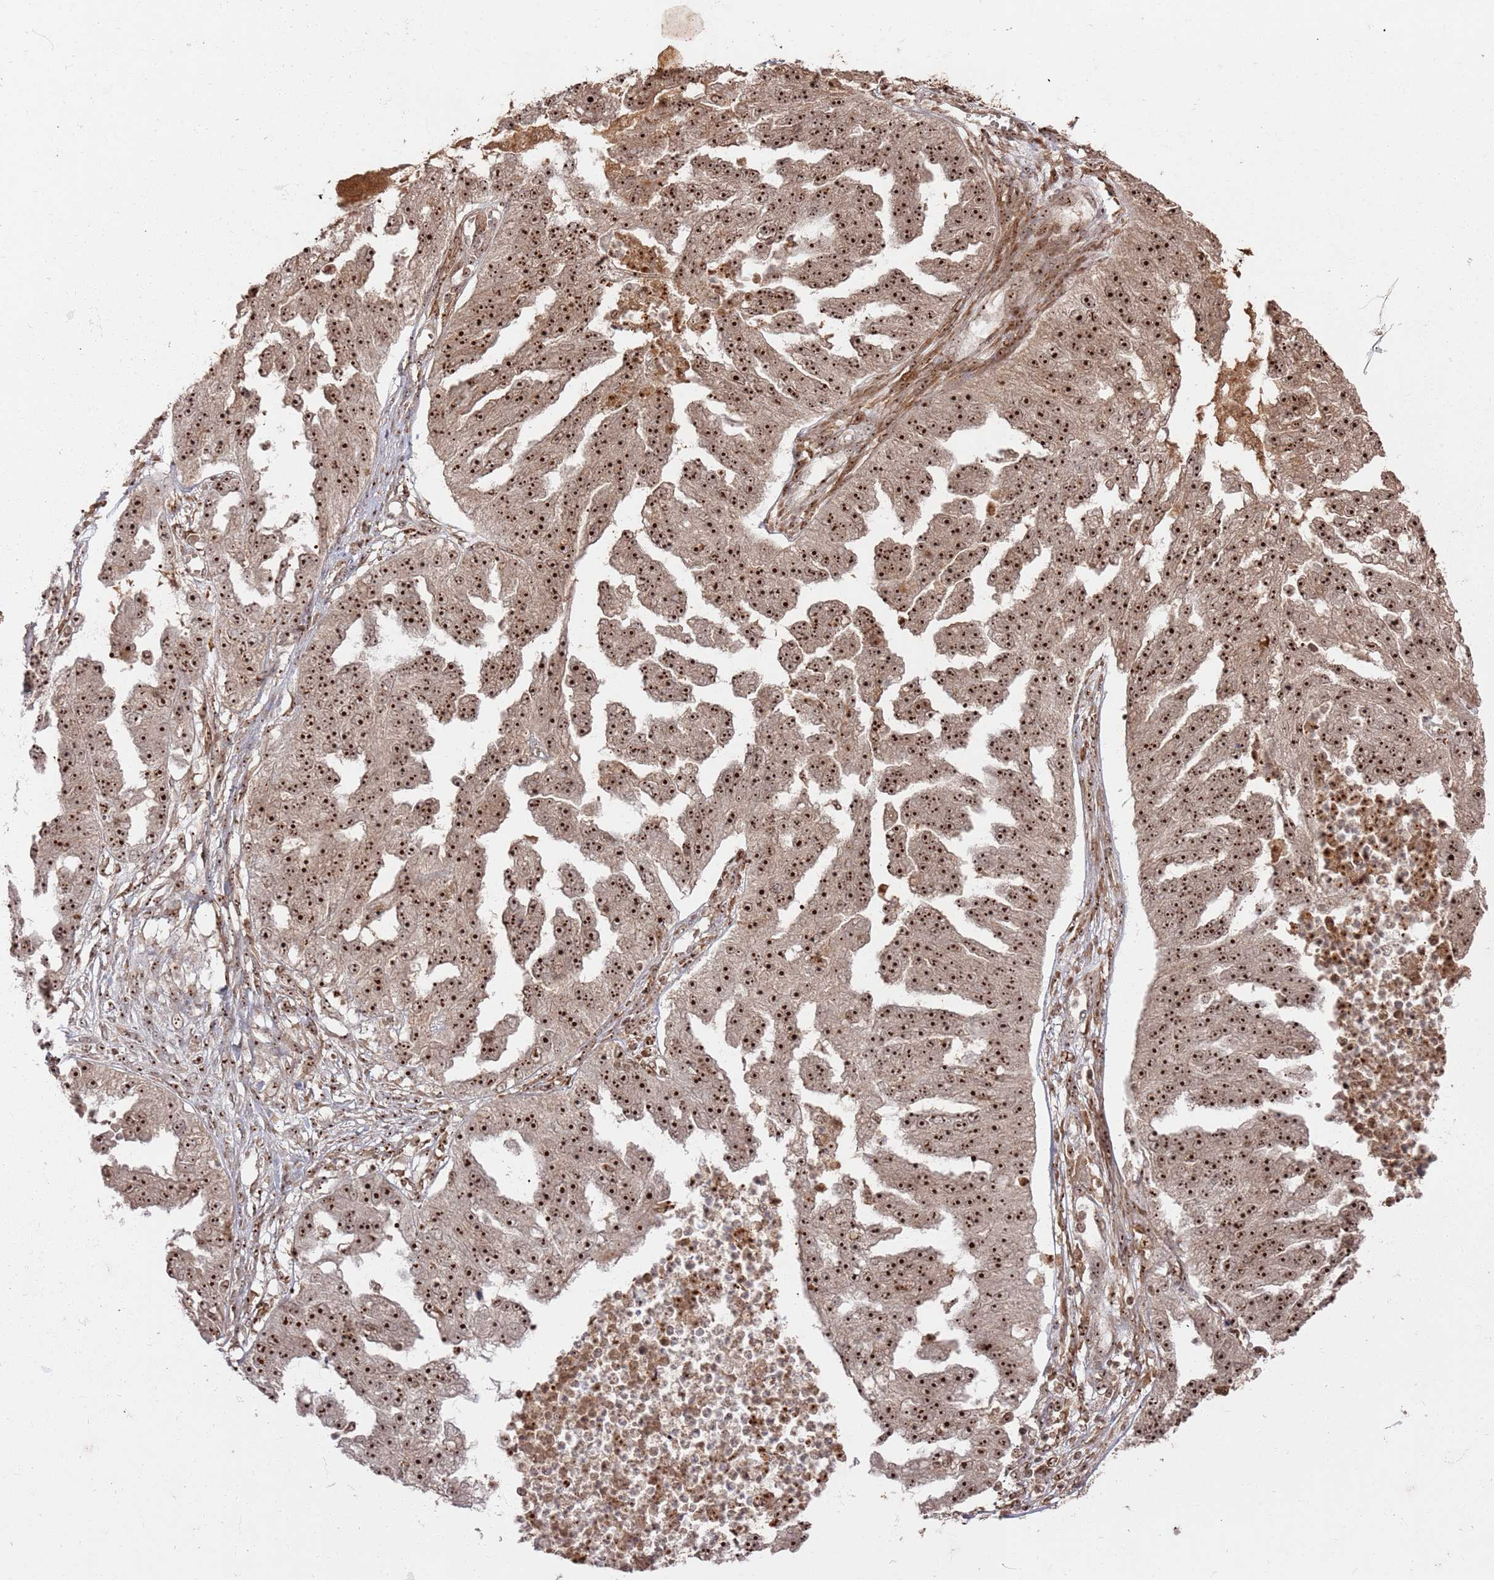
{"staining": {"intensity": "strong", "quantity": ">75%", "location": "nuclear"}, "tissue": "ovarian cancer", "cell_type": "Tumor cells", "image_type": "cancer", "snomed": [{"axis": "morphology", "description": "Cystadenocarcinoma, serous, NOS"}, {"axis": "topography", "description": "Ovary"}], "caption": "Approximately >75% of tumor cells in human ovarian cancer reveal strong nuclear protein staining as visualized by brown immunohistochemical staining.", "gene": "UTP11", "patient": {"sex": "female", "age": 58}}